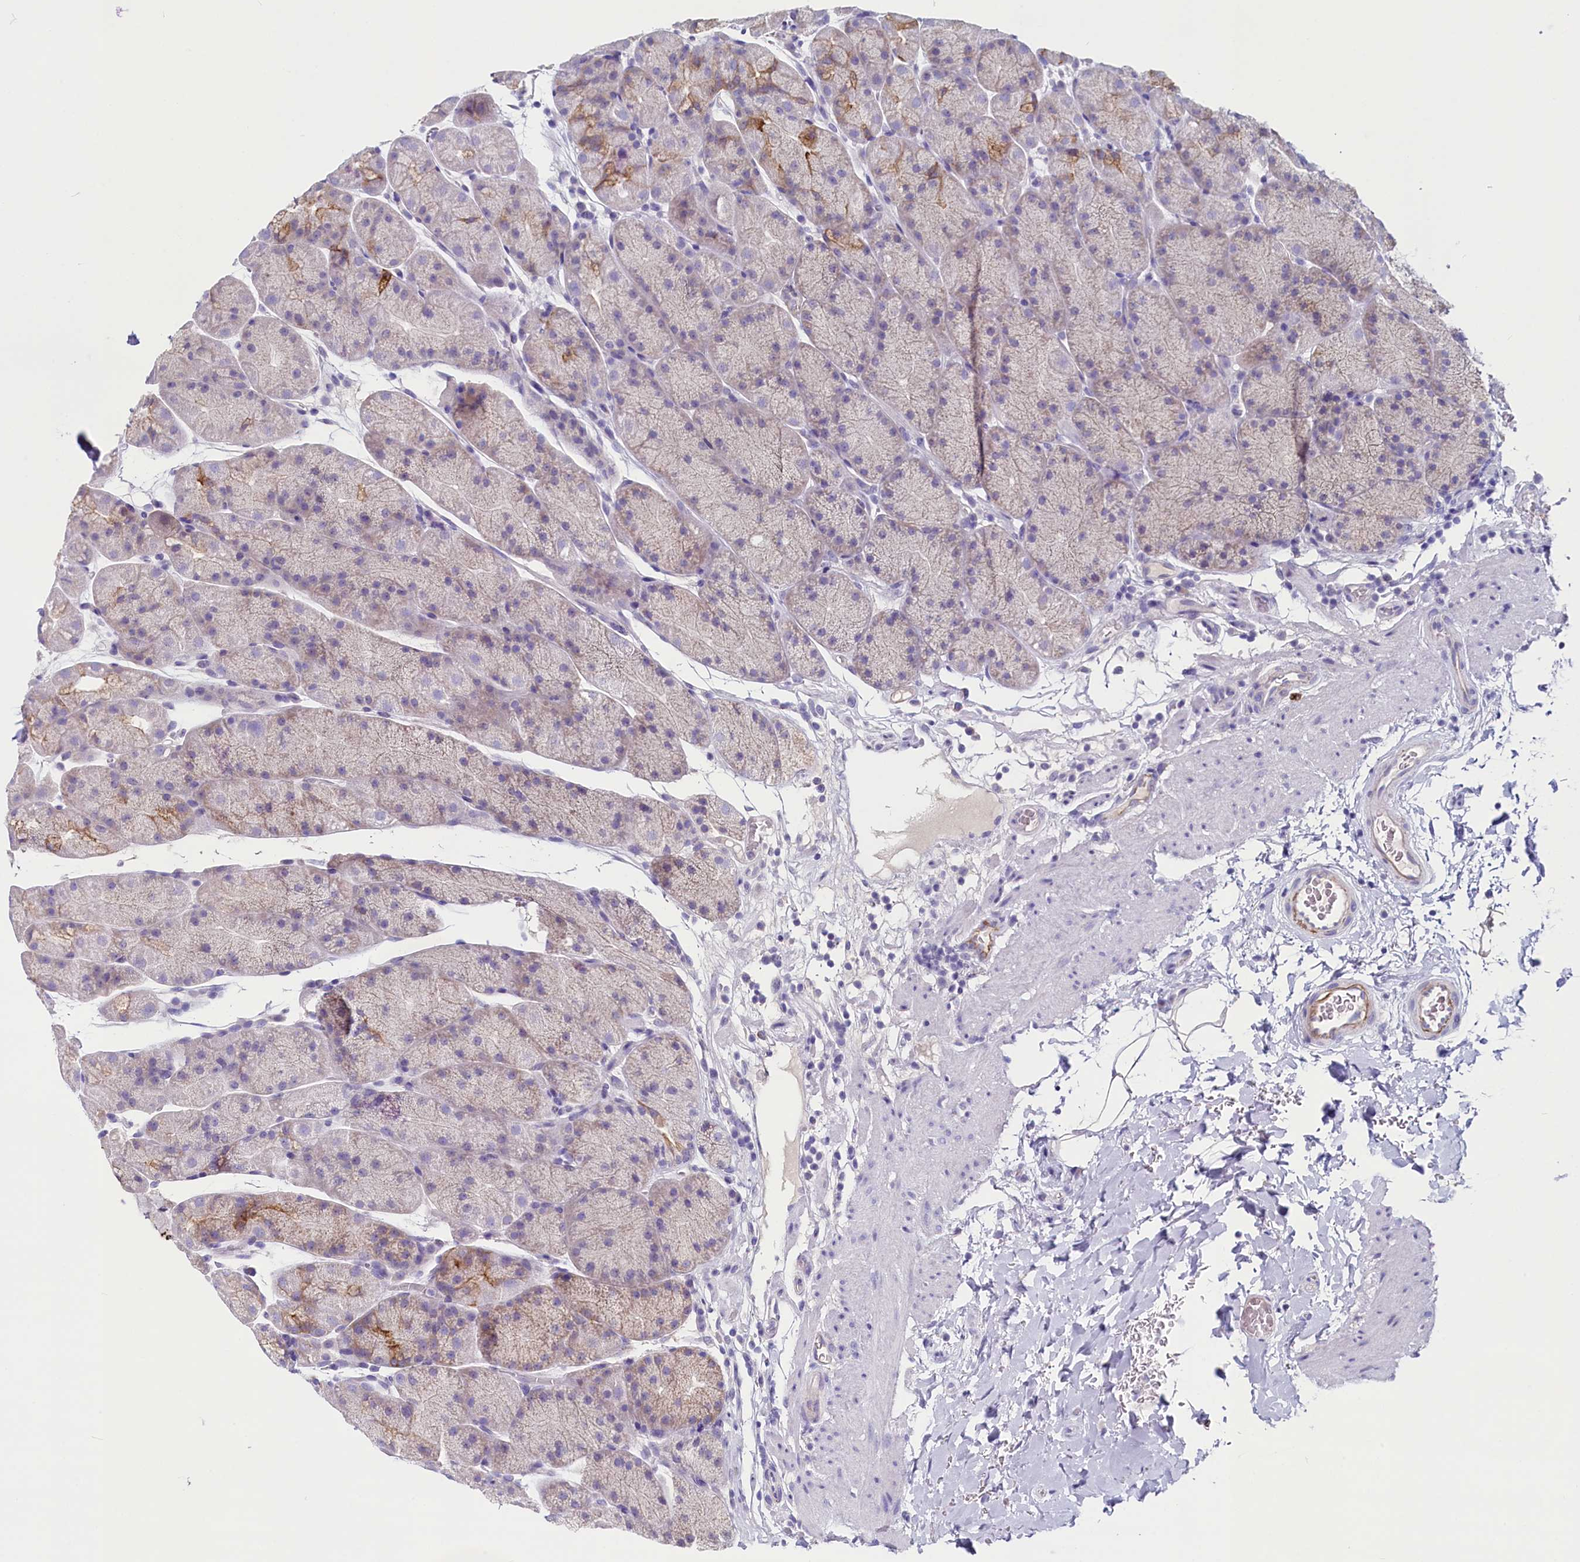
{"staining": {"intensity": "strong", "quantity": "<25%", "location": "cytoplasmic/membranous"}, "tissue": "stomach", "cell_type": "Glandular cells", "image_type": "normal", "snomed": [{"axis": "morphology", "description": "Normal tissue, NOS"}, {"axis": "topography", "description": "Stomach, upper"}, {"axis": "topography", "description": "Stomach, lower"}], "caption": "Brown immunohistochemical staining in normal stomach reveals strong cytoplasmic/membranous positivity in approximately <25% of glandular cells. (brown staining indicates protein expression, while blue staining denotes nuclei).", "gene": "INSC", "patient": {"sex": "male", "age": 67}}